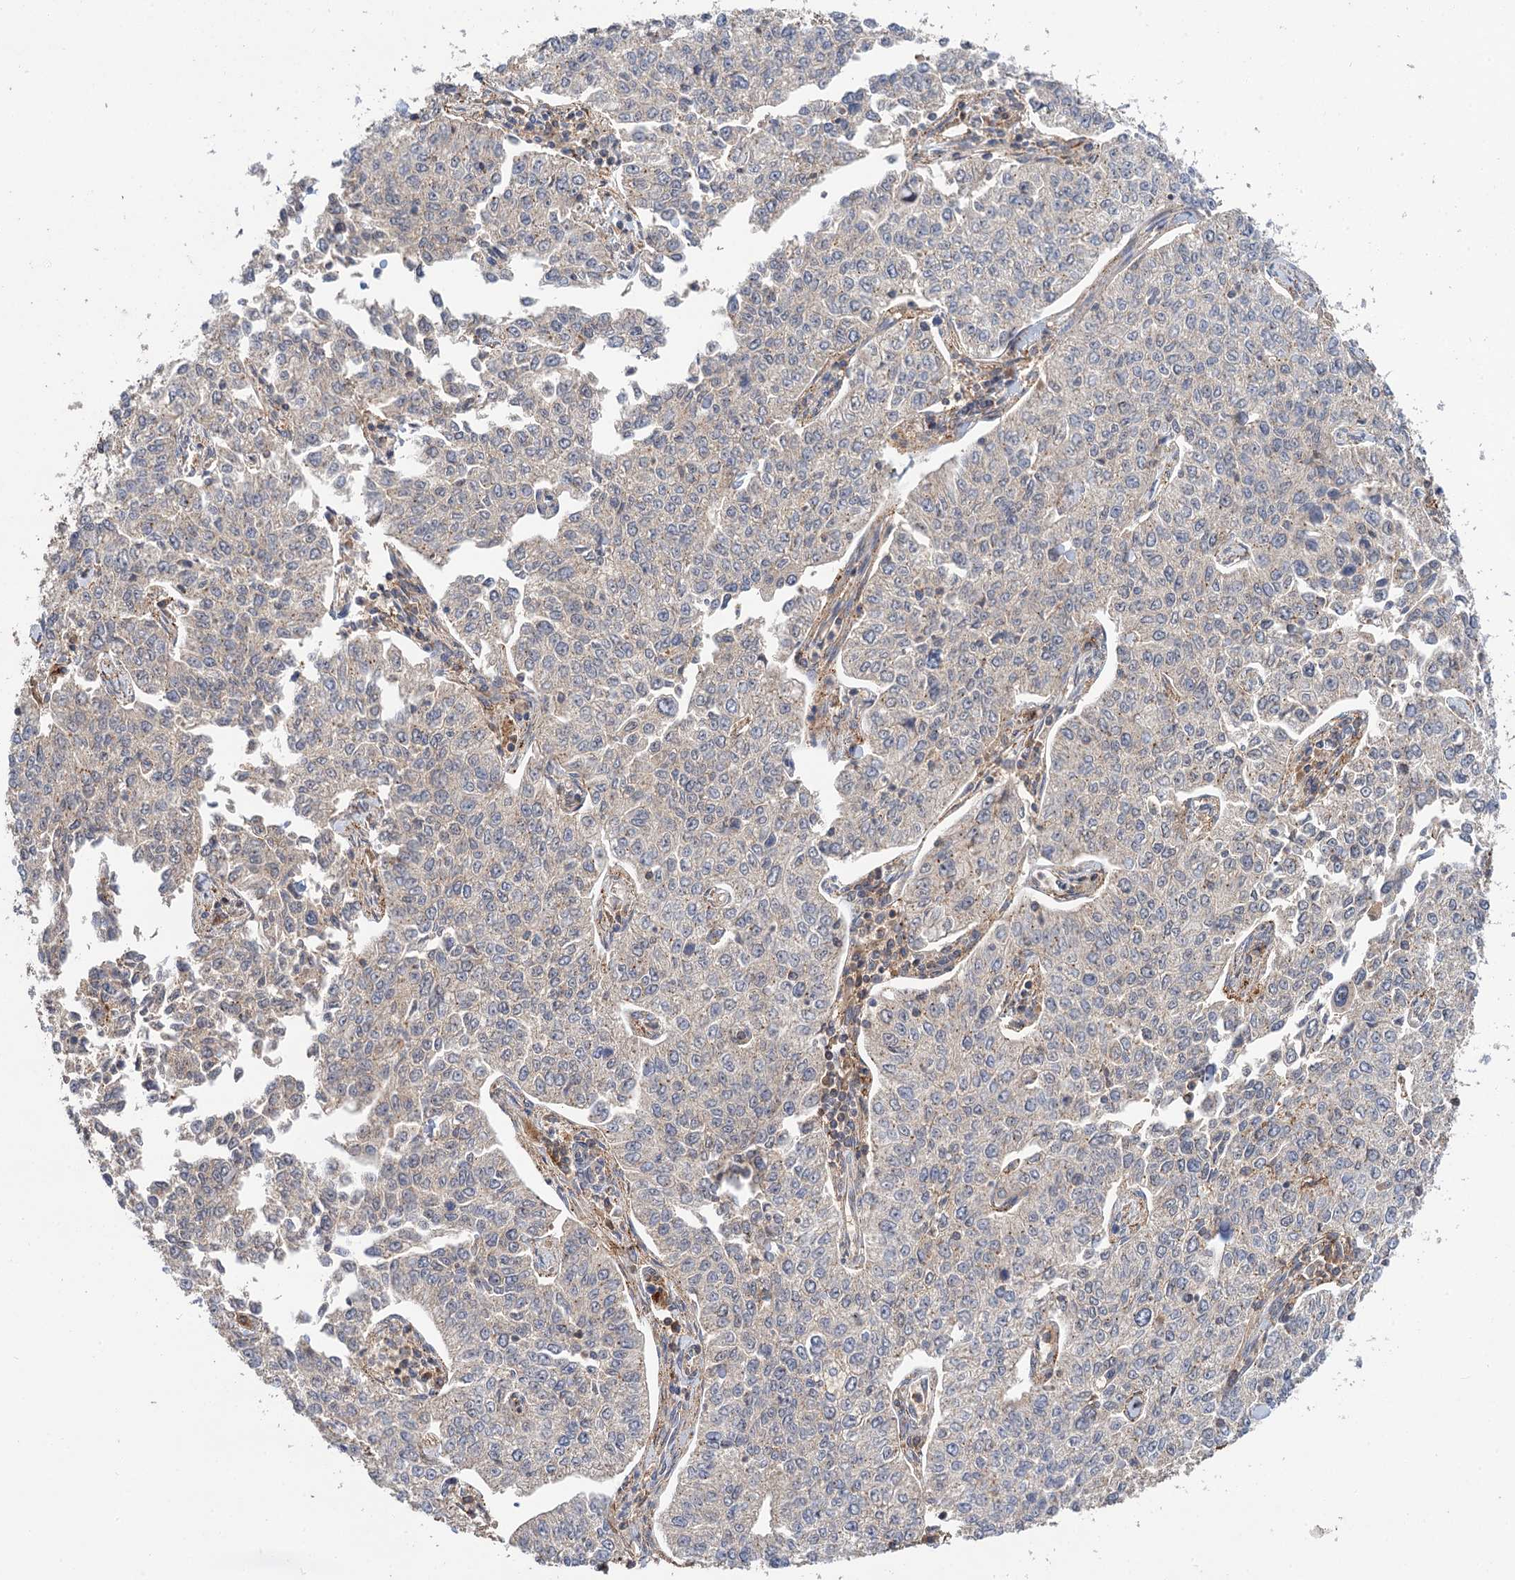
{"staining": {"intensity": "negative", "quantity": "none", "location": "none"}, "tissue": "cervical cancer", "cell_type": "Tumor cells", "image_type": "cancer", "snomed": [{"axis": "morphology", "description": "Squamous cell carcinoma, NOS"}, {"axis": "topography", "description": "Cervix"}], "caption": "A high-resolution photomicrograph shows immunohistochemistry staining of cervical cancer (squamous cell carcinoma), which reveals no significant staining in tumor cells.", "gene": "FBXW8", "patient": {"sex": "female", "age": 35}}